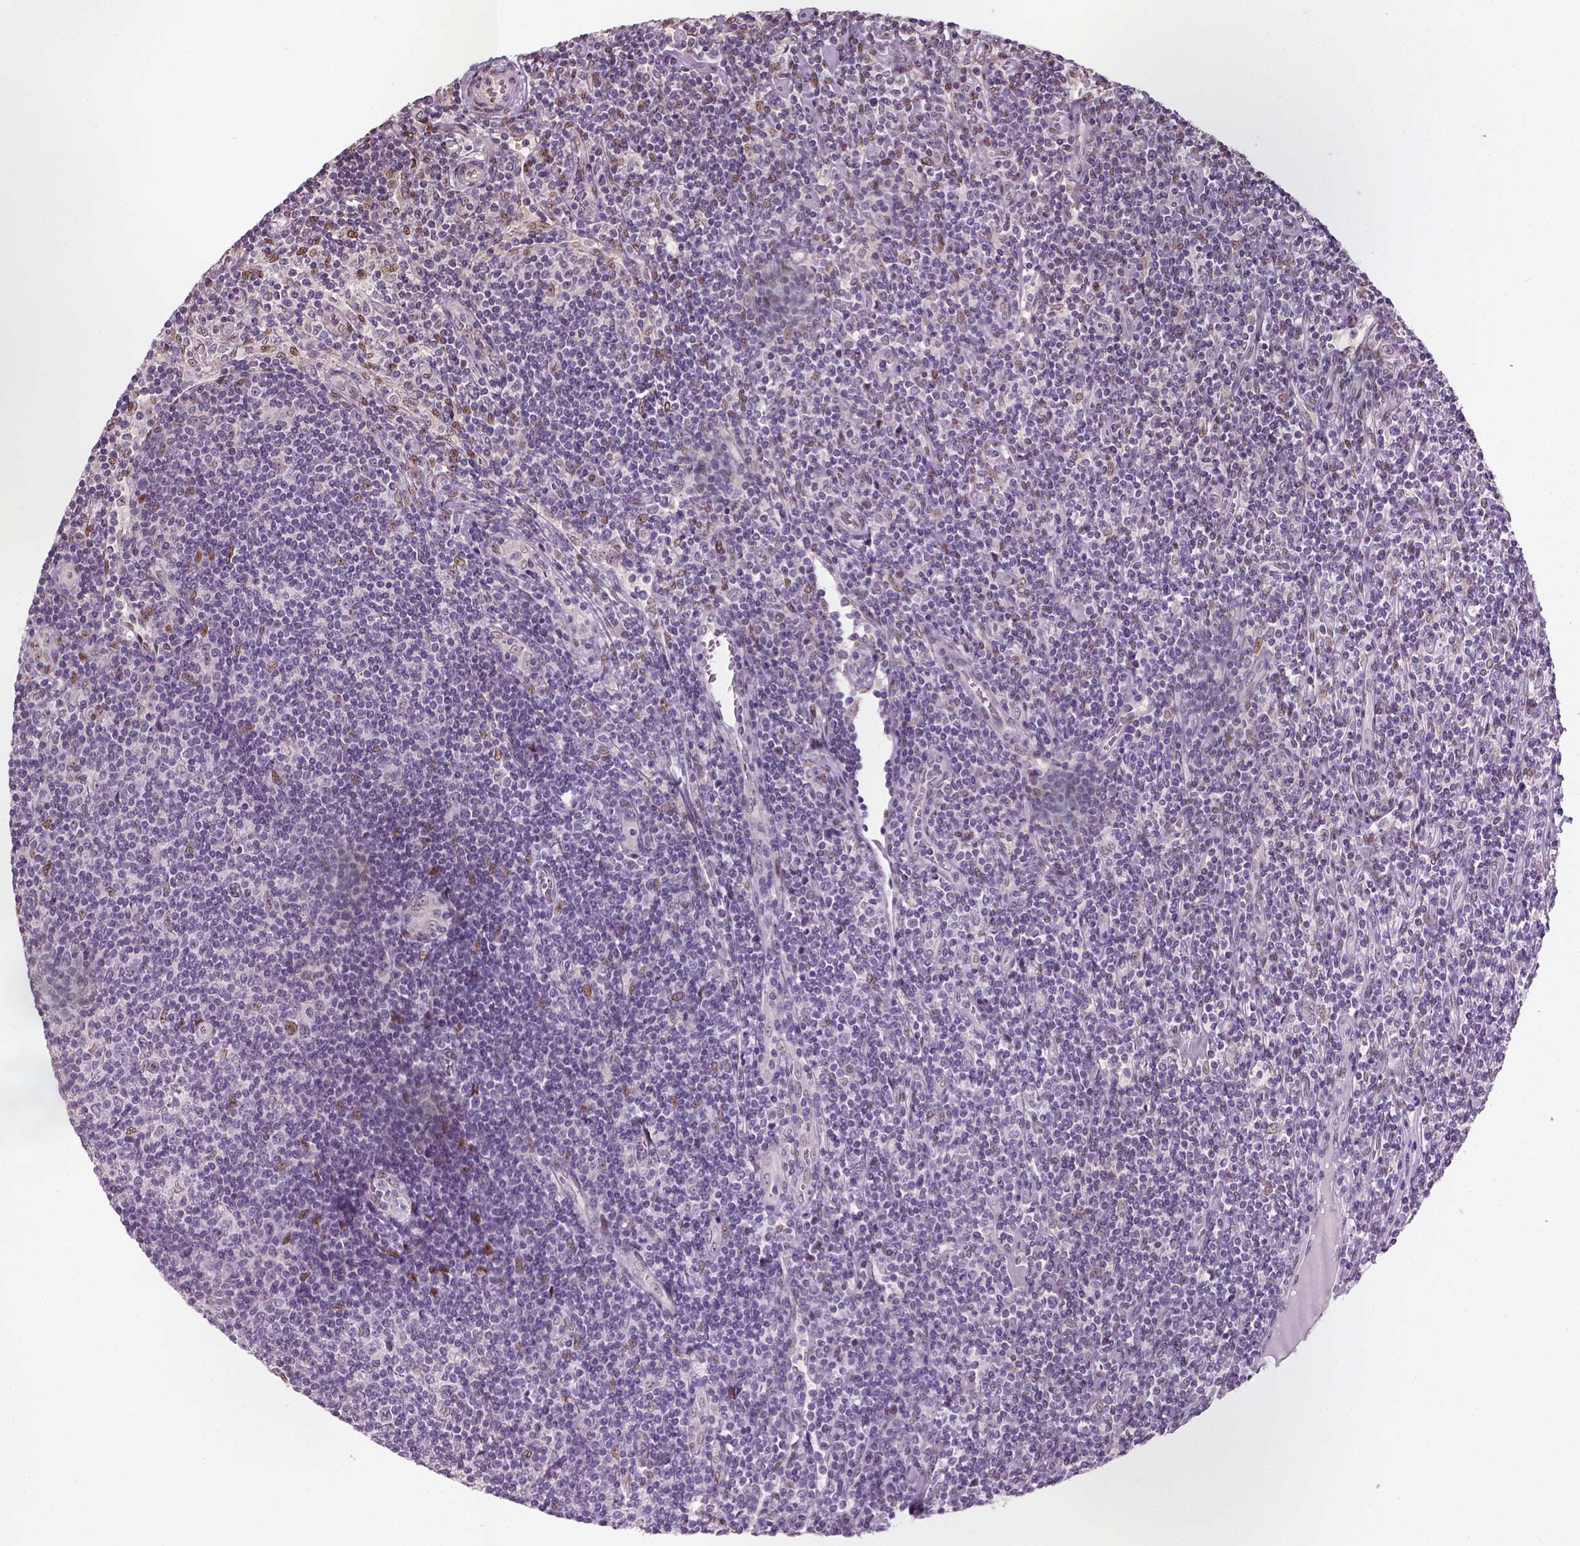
{"staining": {"intensity": "negative", "quantity": "none", "location": "none"}, "tissue": "lymphoma", "cell_type": "Tumor cells", "image_type": "cancer", "snomed": [{"axis": "morphology", "description": "Hodgkin's disease, NOS"}, {"axis": "topography", "description": "Lymph node"}], "caption": "A histopathology image of human lymphoma is negative for staining in tumor cells.", "gene": "C1orf112", "patient": {"sex": "male", "age": 40}}